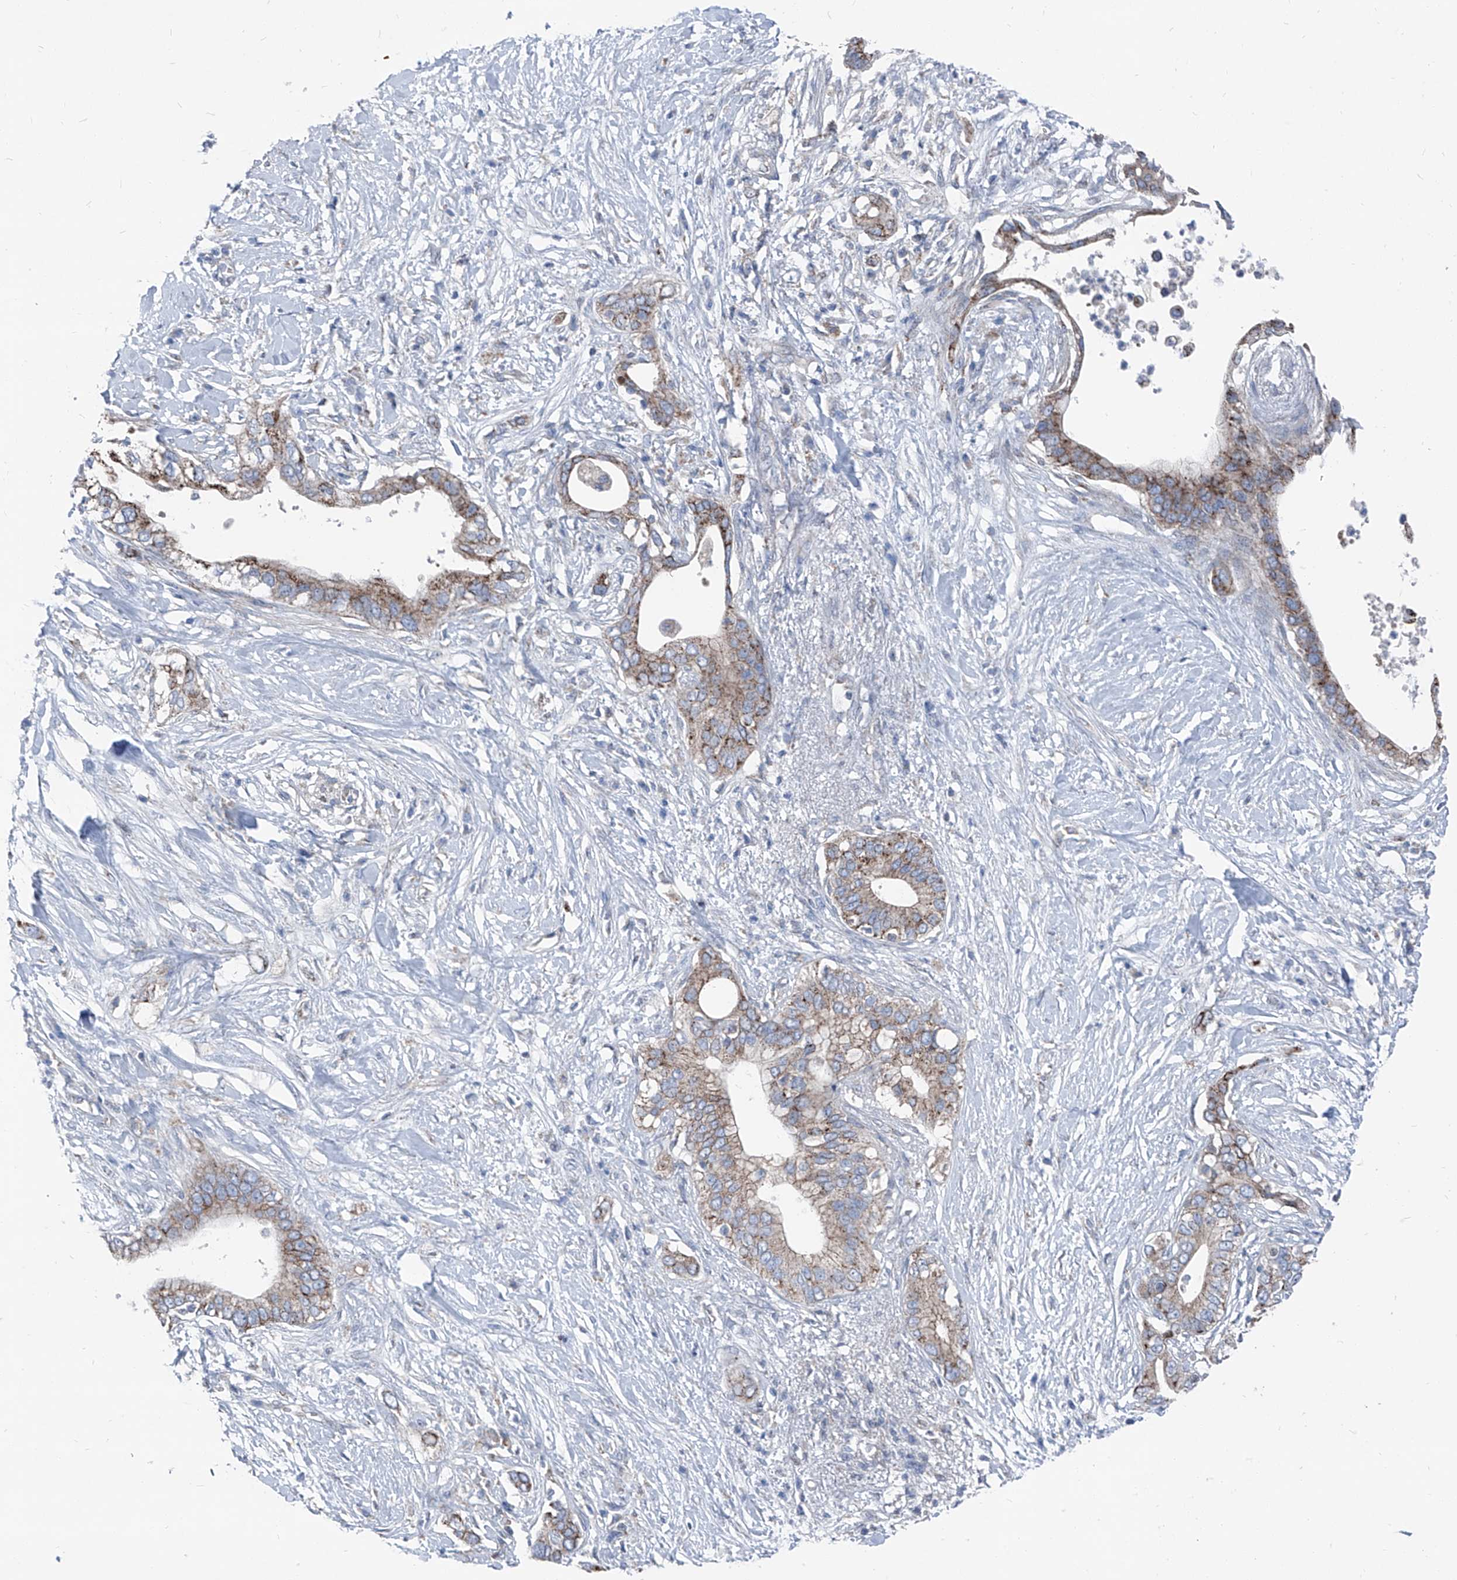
{"staining": {"intensity": "moderate", "quantity": ">75%", "location": "cytoplasmic/membranous"}, "tissue": "pancreatic cancer", "cell_type": "Tumor cells", "image_type": "cancer", "snomed": [{"axis": "morphology", "description": "Normal tissue, NOS"}, {"axis": "morphology", "description": "Adenocarcinoma, NOS"}, {"axis": "topography", "description": "Pancreas"}, {"axis": "topography", "description": "Peripheral nerve tissue"}], "caption": "A micrograph of adenocarcinoma (pancreatic) stained for a protein reveals moderate cytoplasmic/membranous brown staining in tumor cells. Using DAB (brown) and hematoxylin (blue) stains, captured at high magnification using brightfield microscopy.", "gene": "AGPS", "patient": {"sex": "male", "age": 59}}